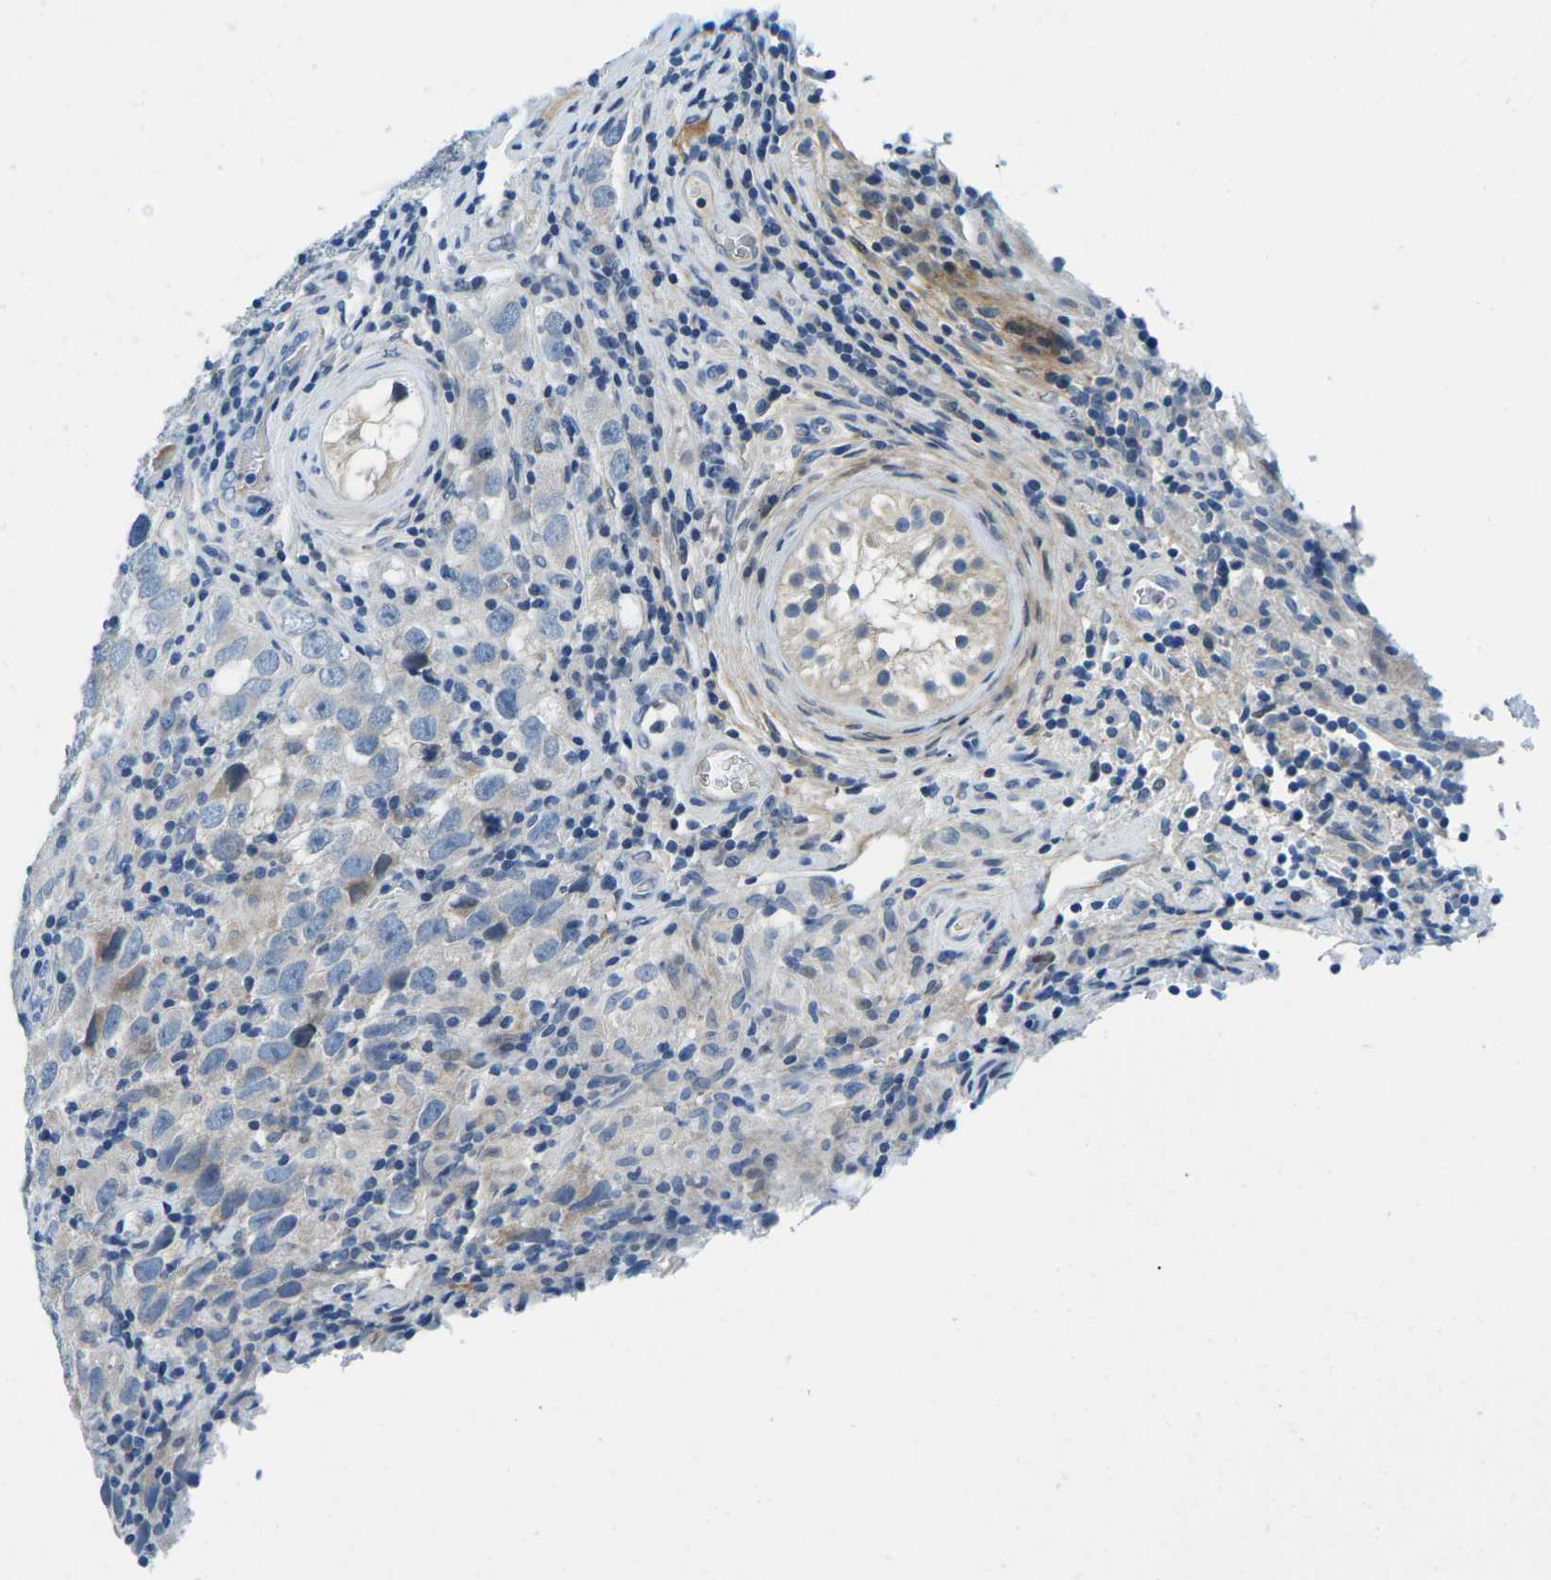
{"staining": {"intensity": "negative", "quantity": "none", "location": "none"}, "tissue": "testis cancer", "cell_type": "Tumor cells", "image_type": "cancer", "snomed": [{"axis": "morphology", "description": "Carcinoma, Embryonal, NOS"}, {"axis": "topography", "description": "Testis"}], "caption": "A histopathology image of human testis cancer is negative for staining in tumor cells.", "gene": "CFB", "patient": {"sex": "male", "age": 21}}